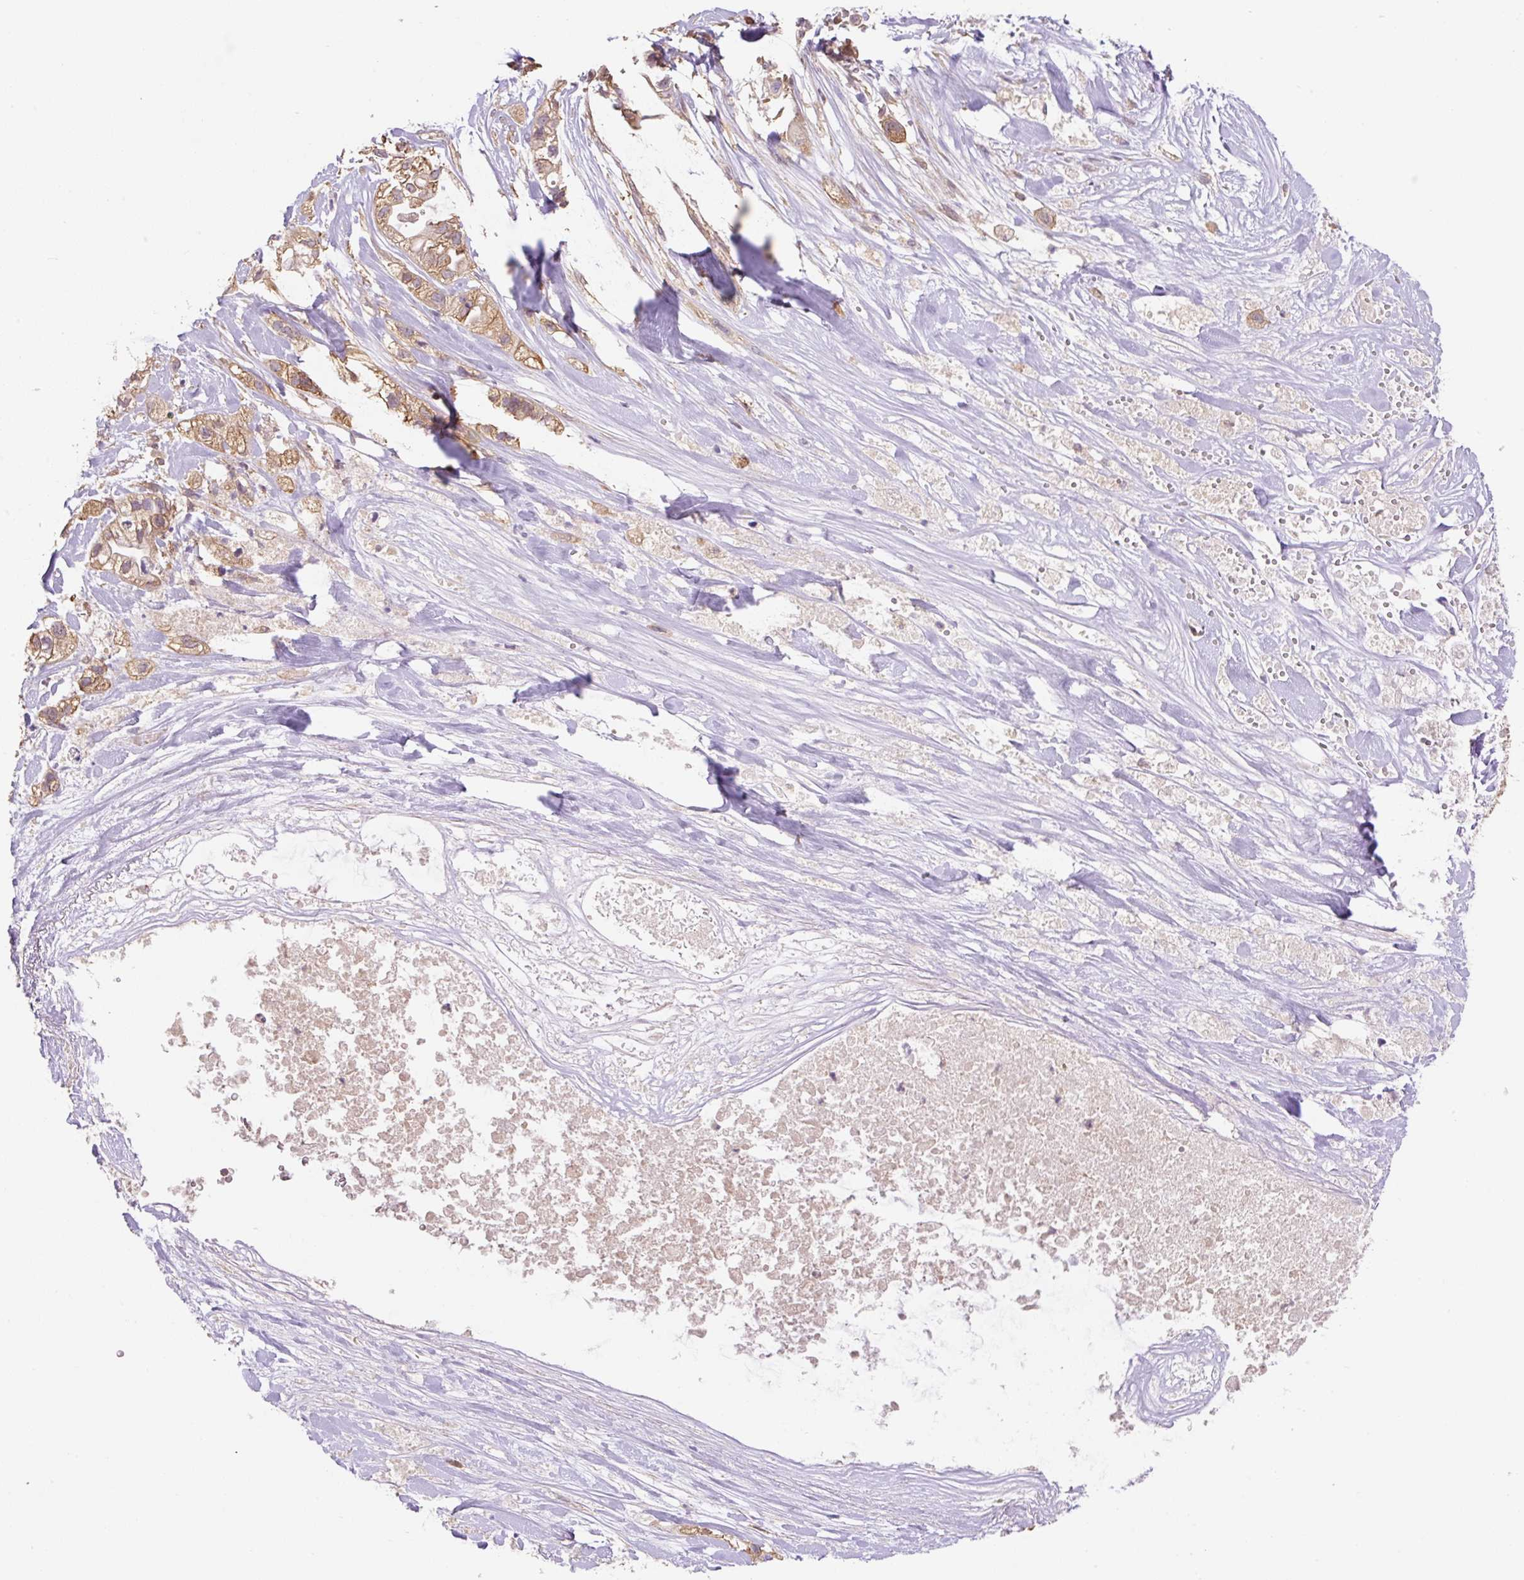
{"staining": {"intensity": "moderate", "quantity": ">75%", "location": "cytoplasmic/membranous"}, "tissue": "pancreatic cancer", "cell_type": "Tumor cells", "image_type": "cancer", "snomed": [{"axis": "morphology", "description": "Adenocarcinoma, NOS"}, {"axis": "topography", "description": "Pancreas"}], "caption": "Brown immunohistochemical staining in human pancreatic adenocarcinoma exhibits moderate cytoplasmic/membranous staining in about >75% of tumor cells.", "gene": "COX8A", "patient": {"sex": "male", "age": 44}}